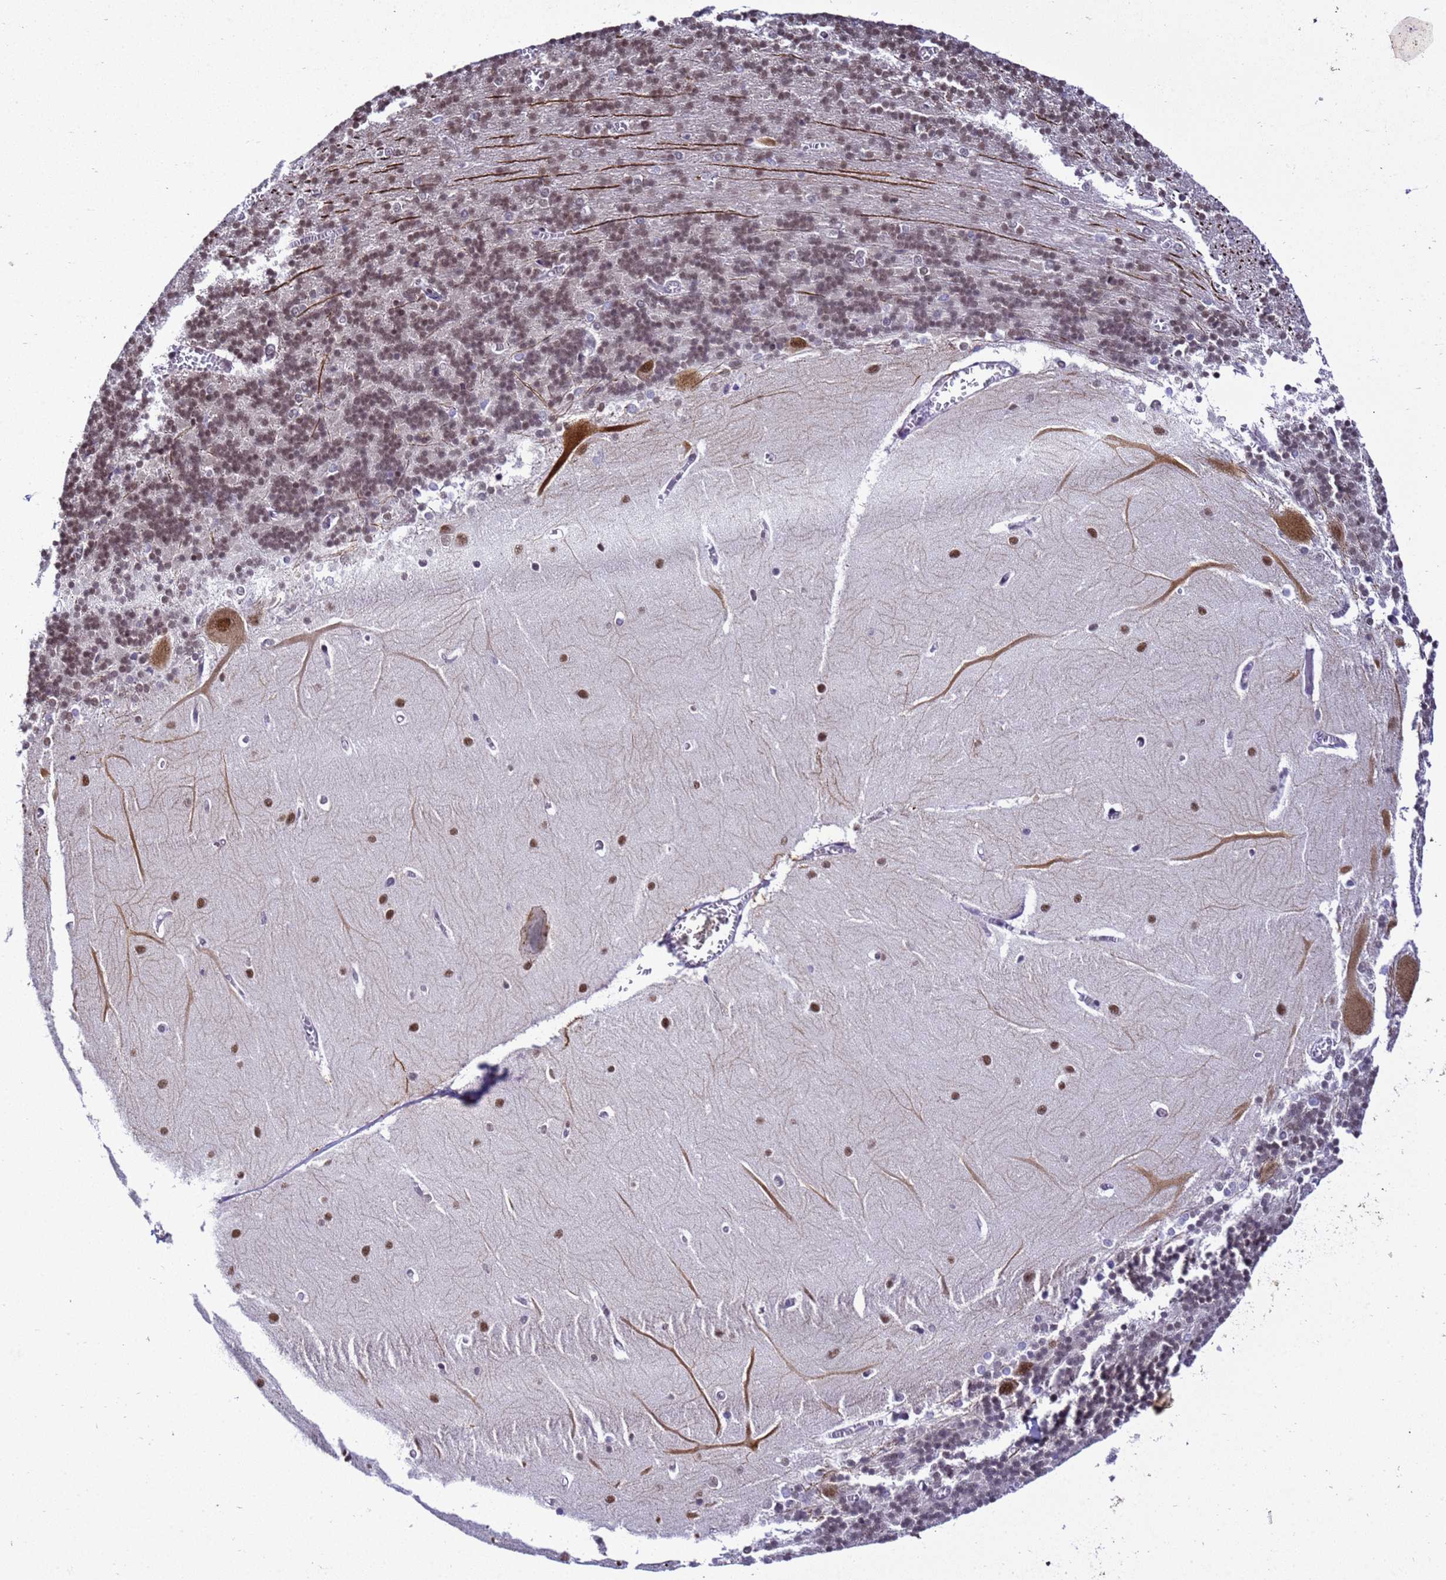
{"staining": {"intensity": "moderate", "quantity": "25%-75%", "location": "nuclear"}, "tissue": "cerebellum", "cell_type": "Cells in granular layer", "image_type": "normal", "snomed": [{"axis": "morphology", "description": "Normal tissue, NOS"}, {"axis": "topography", "description": "Cerebellum"}], "caption": "A brown stain labels moderate nuclear staining of a protein in cells in granular layer of normal human cerebellum. Nuclei are stained in blue.", "gene": "SMN1", "patient": {"sex": "male", "age": 37}}